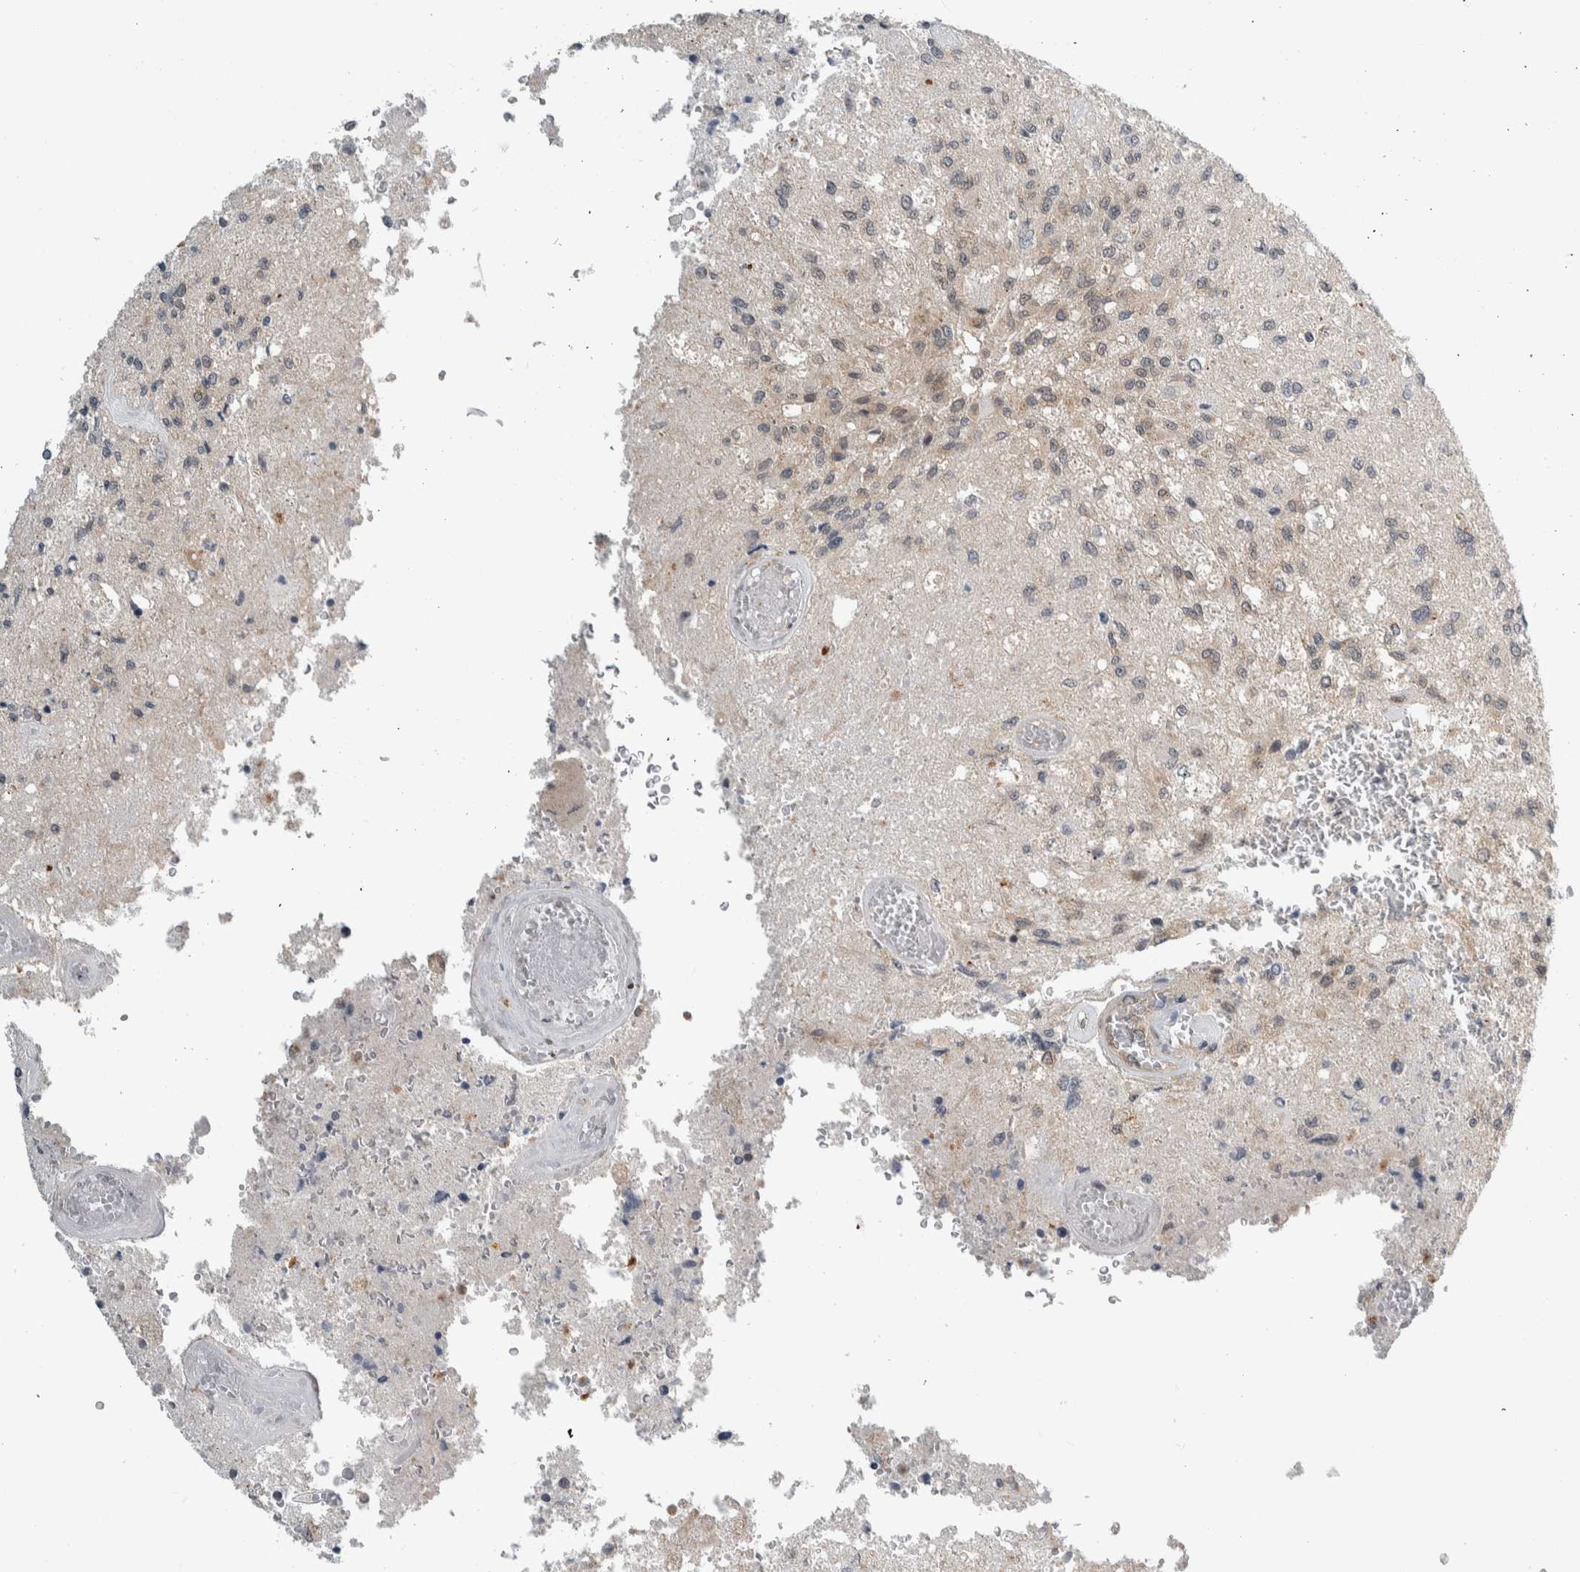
{"staining": {"intensity": "weak", "quantity": "<25%", "location": "cytoplasmic/membranous"}, "tissue": "glioma", "cell_type": "Tumor cells", "image_type": "cancer", "snomed": [{"axis": "morphology", "description": "Normal tissue, NOS"}, {"axis": "morphology", "description": "Glioma, malignant, High grade"}, {"axis": "topography", "description": "Cerebral cortex"}], "caption": "Immunohistochemistry micrograph of neoplastic tissue: human glioma stained with DAB reveals no significant protein expression in tumor cells.", "gene": "CCDC43", "patient": {"sex": "male", "age": 77}}